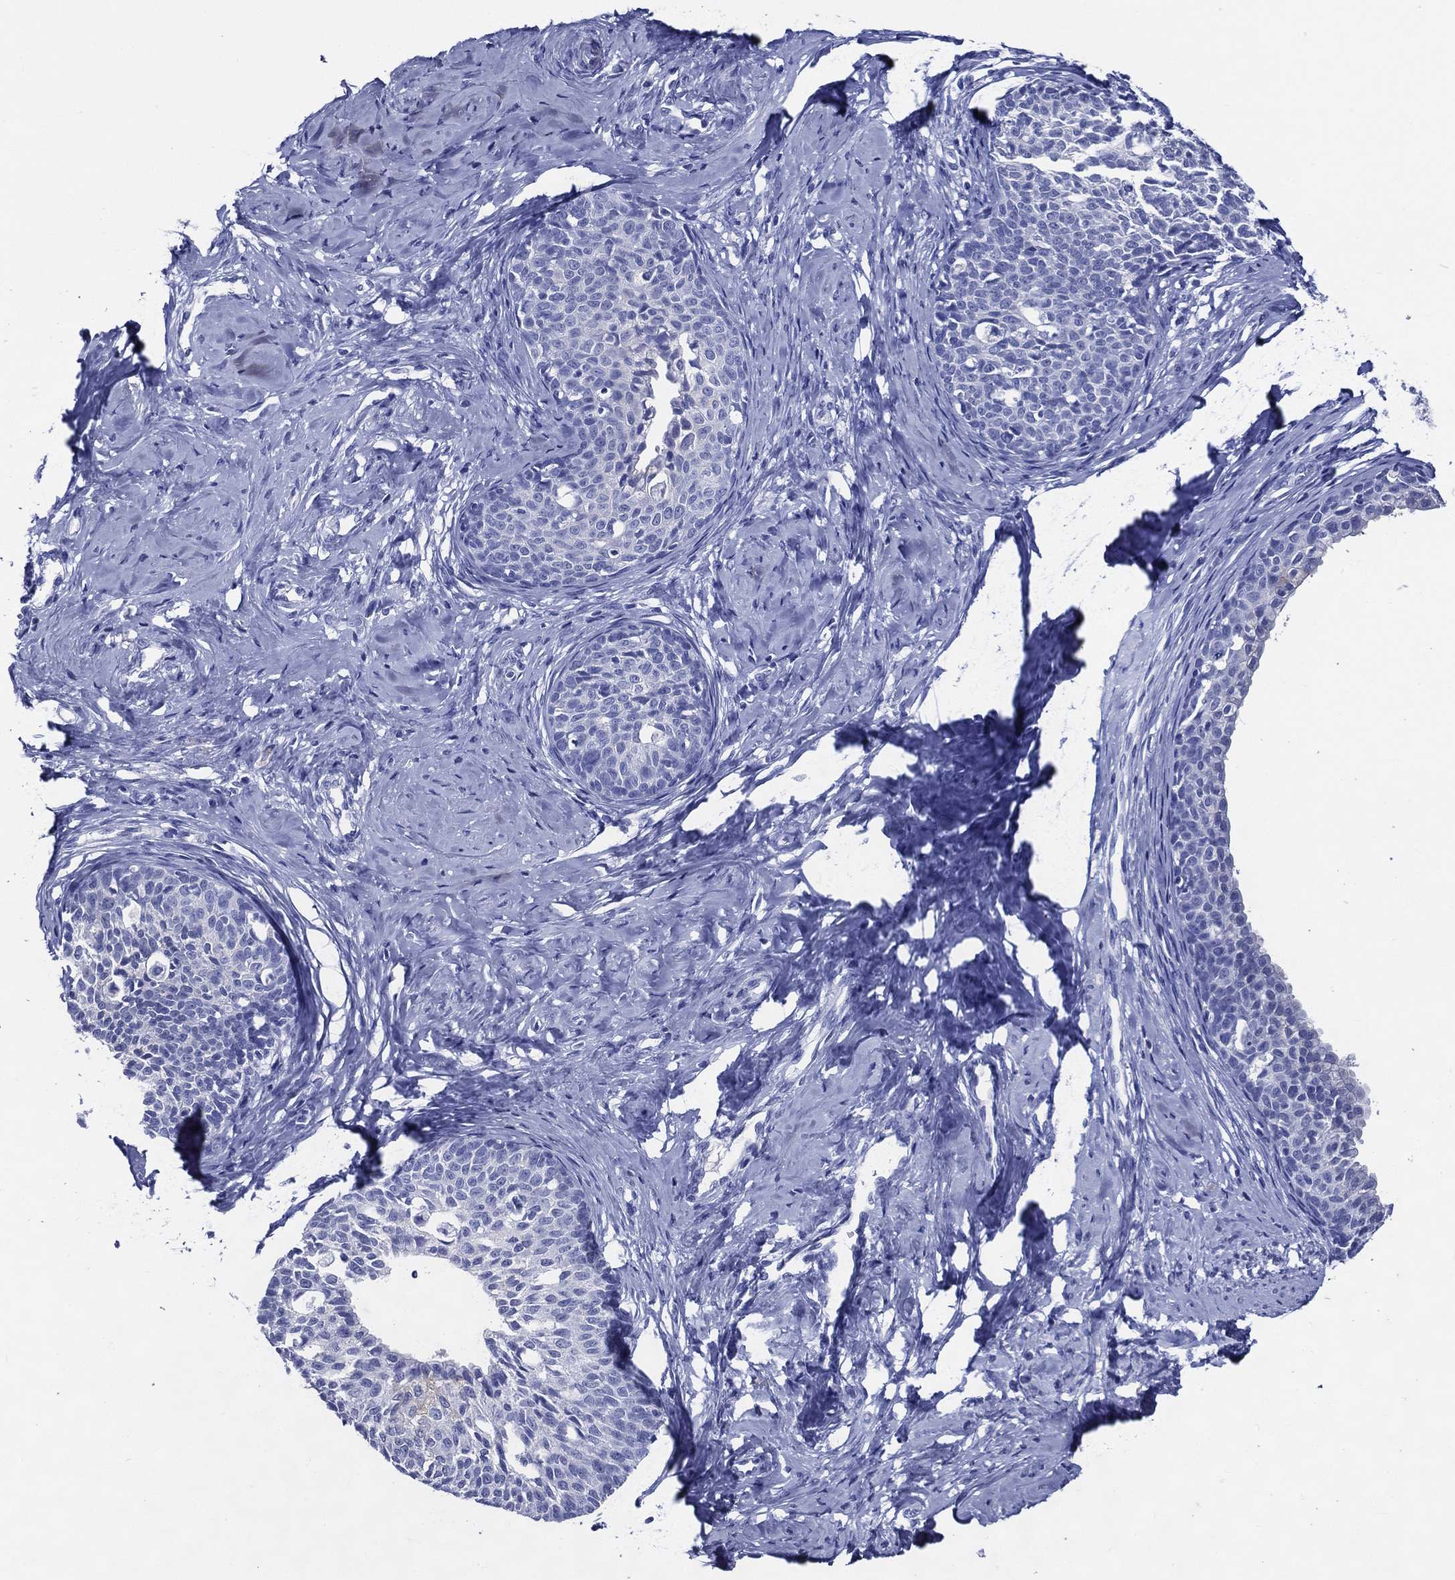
{"staining": {"intensity": "negative", "quantity": "none", "location": "none"}, "tissue": "cervical cancer", "cell_type": "Tumor cells", "image_type": "cancer", "snomed": [{"axis": "morphology", "description": "Squamous cell carcinoma, NOS"}, {"axis": "topography", "description": "Cervix"}], "caption": "Immunohistochemistry of human cervical squamous cell carcinoma exhibits no staining in tumor cells.", "gene": "ACE2", "patient": {"sex": "female", "age": 51}}